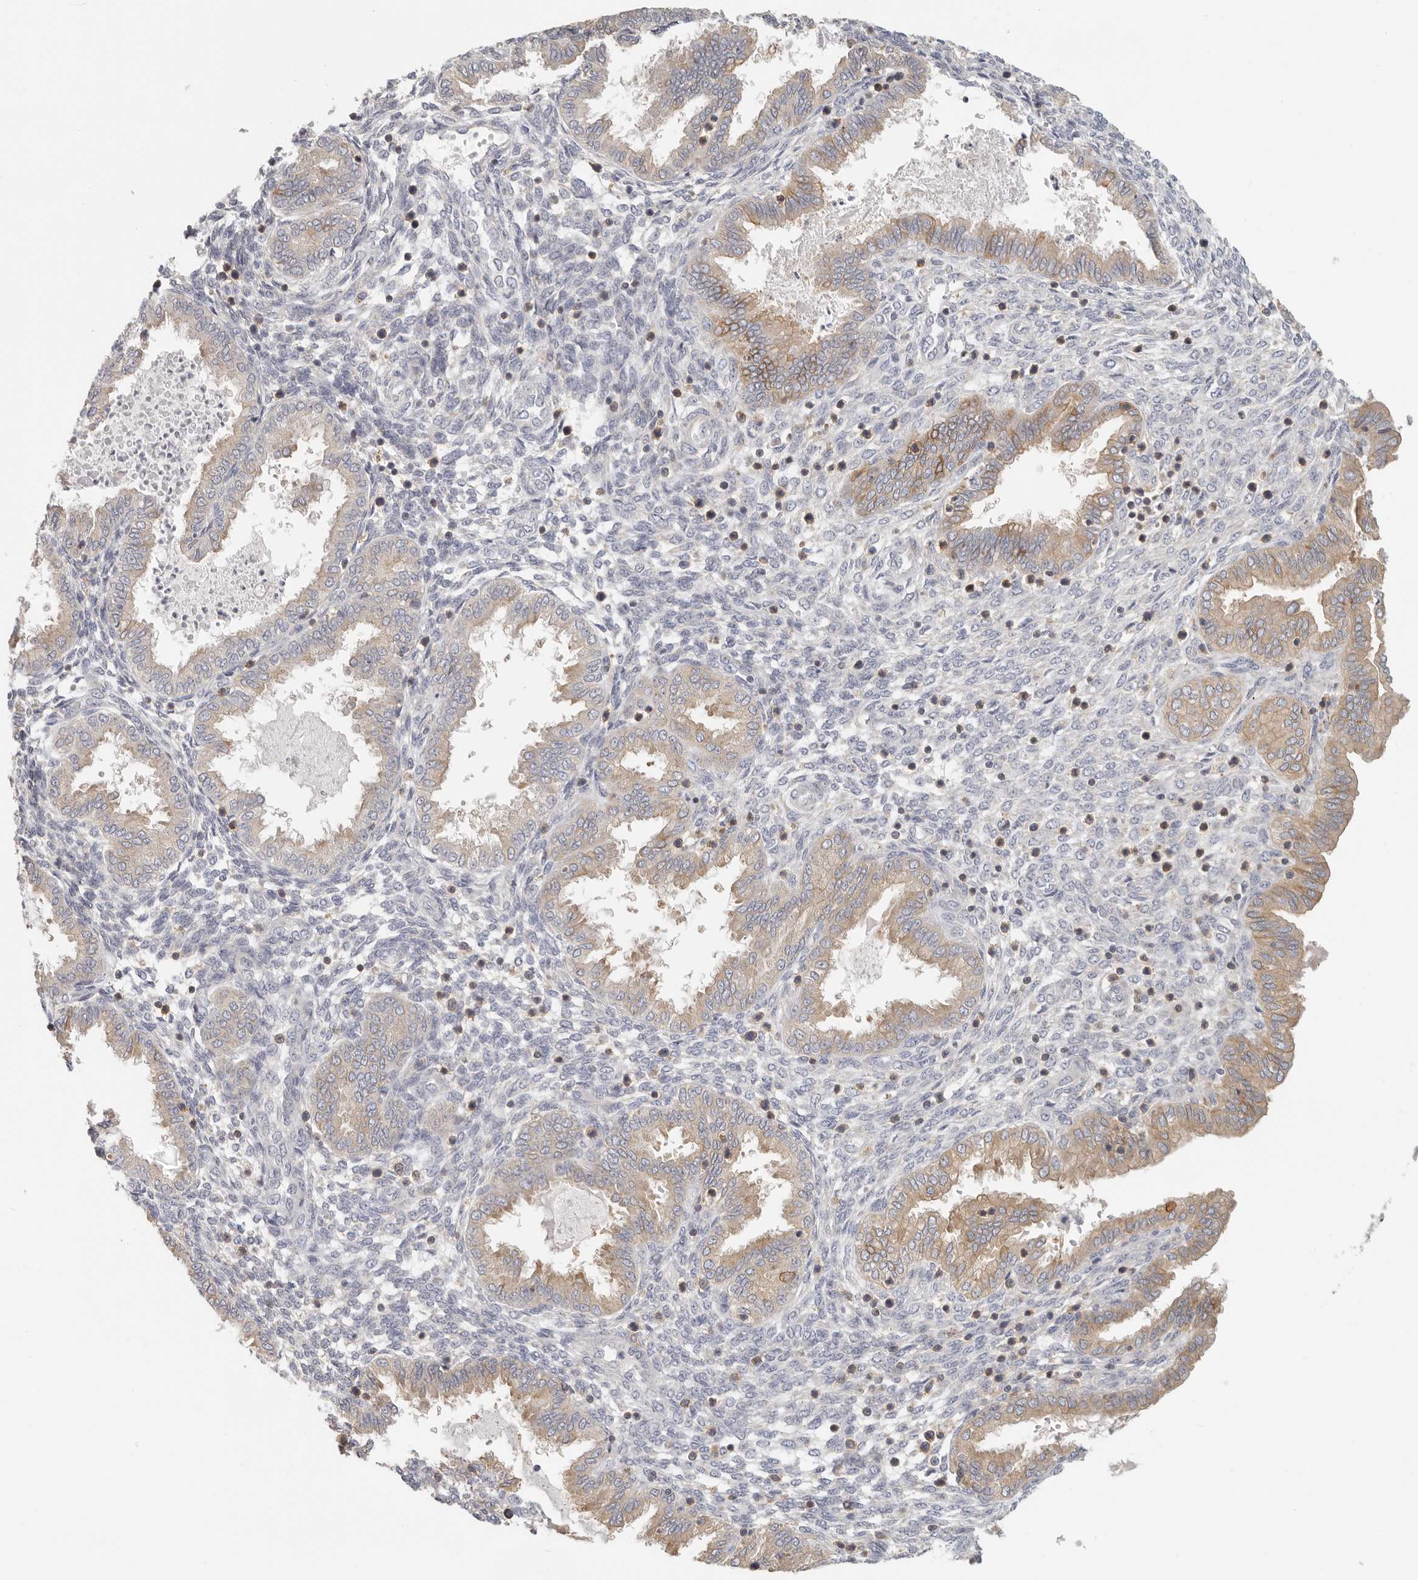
{"staining": {"intensity": "negative", "quantity": "none", "location": "none"}, "tissue": "endometrium", "cell_type": "Cells in endometrial stroma", "image_type": "normal", "snomed": [{"axis": "morphology", "description": "Normal tissue, NOS"}, {"axis": "topography", "description": "Endometrium"}], "caption": "This histopathology image is of normal endometrium stained with IHC to label a protein in brown with the nuclei are counter-stained blue. There is no staining in cells in endometrial stroma.", "gene": "ANXA9", "patient": {"sex": "female", "age": 33}}